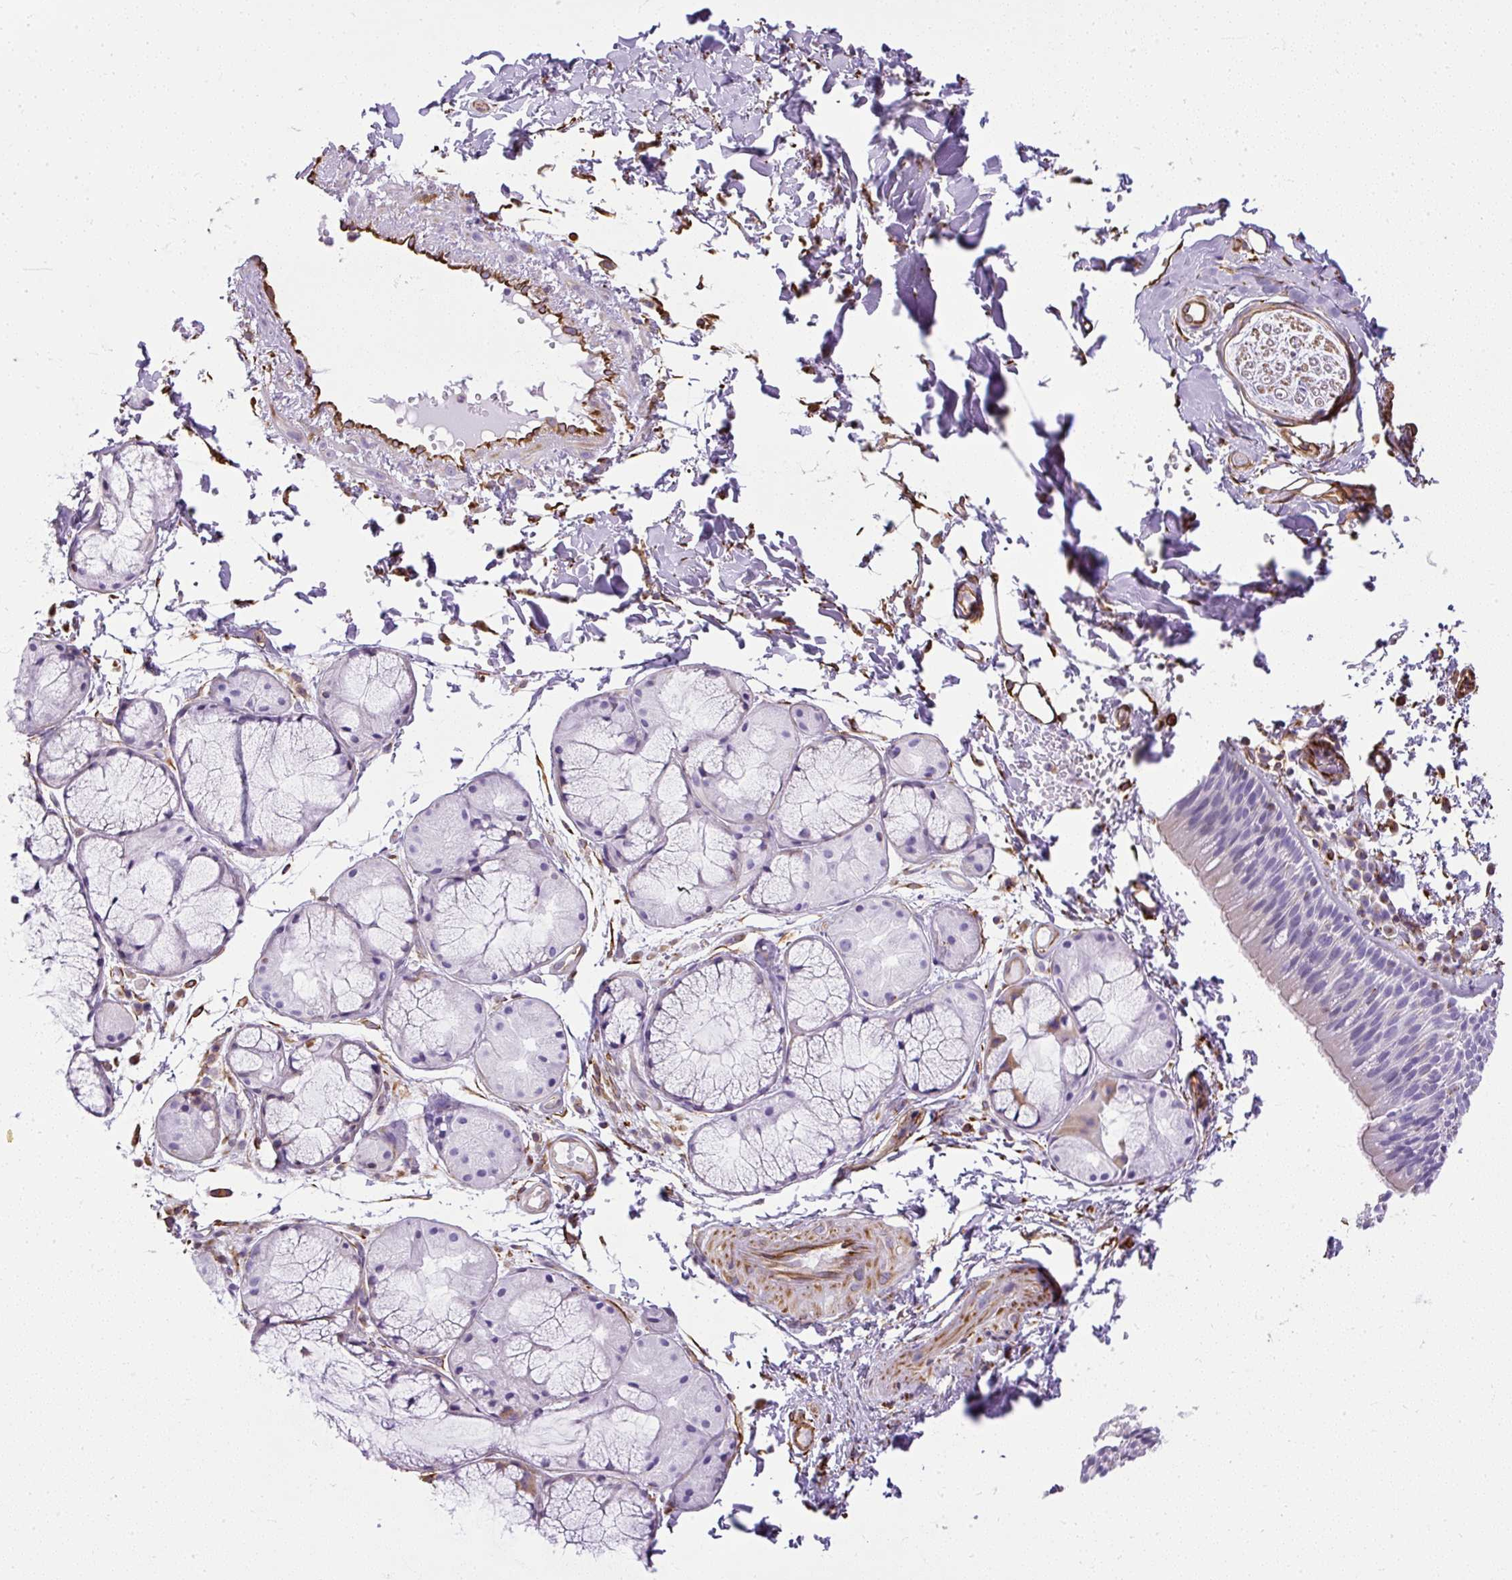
{"staining": {"intensity": "negative", "quantity": "none", "location": "none"}, "tissue": "nasopharynx", "cell_type": "Respiratory epithelial cells", "image_type": "normal", "snomed": [{"axis": "morphology", "description": "Normal tissue, NOS"}, {"axis": "topography", "description": "Cartilage tissue"}, {"axis": "topography", "description": "Nasopharynx"}, {"axis": "topography", "description": "Thyroid gland"}], "caption": "This is an immunohistochemistry (IHC) micrograph of normal nasopharynx. There is no staining in respiratory epithelial cells.", "gene": "PLS1", "patient": {"sex": "male", "age": 63}}